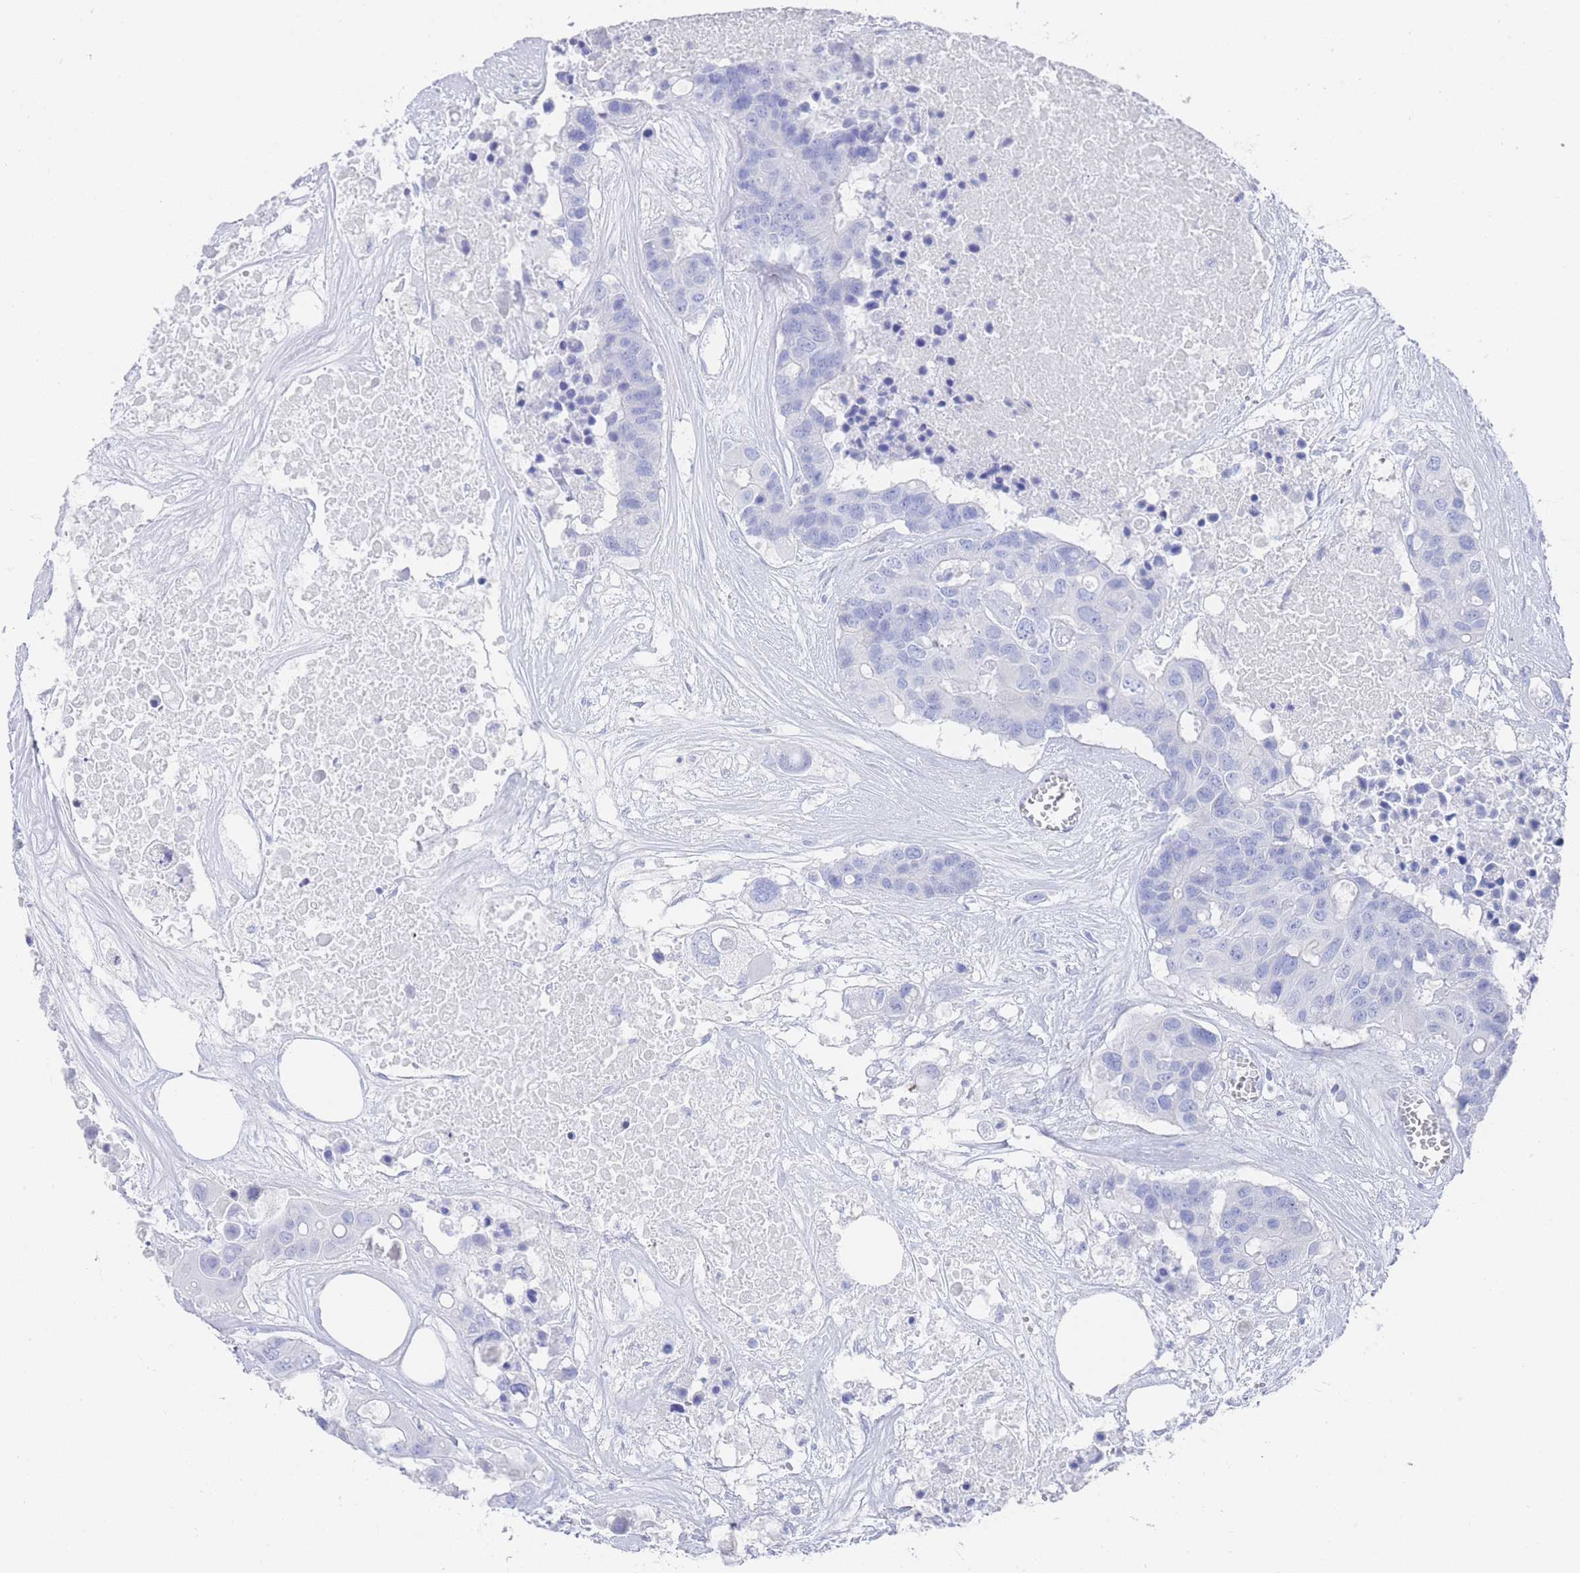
{"staining": {"intensity": "negative", "quantity": "none", "location": "none"}, "tissue": "colorectal cancer", "cell_type": "Tumor cells", "image_type": "cancer", "snomed": [{"axis": "morphology", "description": "Adenocarcinoma, NOS"}, {"axis": "topography", "description": "Colon"}], "caption": "A micrograph of human colorectal cancer (adenocarcinoma) is negative for staining in tumor cells.", "gene": "LRRC37A", "patient": {"sex": "male", "age": 77}}